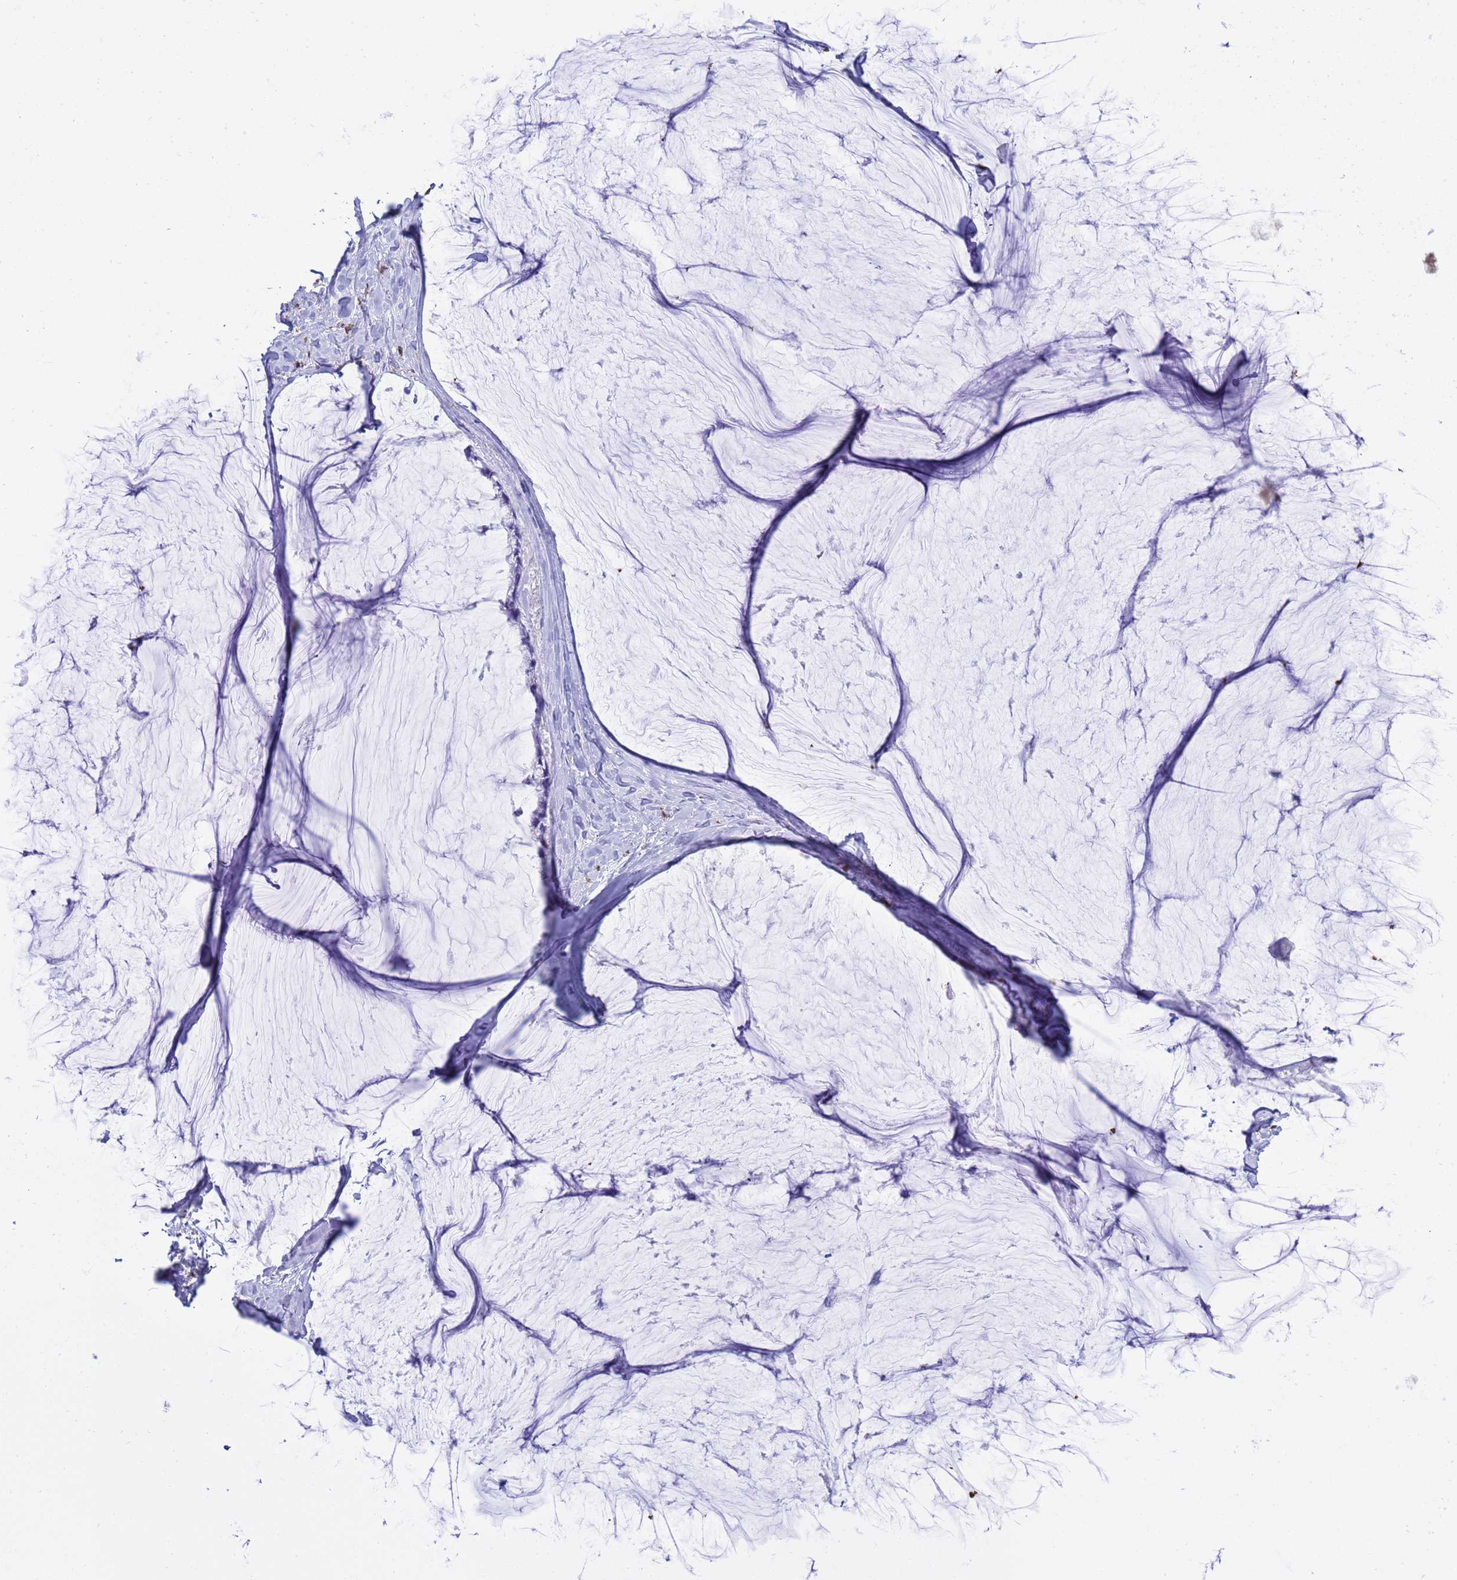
{"staining": {"intensity": "negative", "quantity": "none", "location": "none"}, "tissue": "ovarian cancer", "cell_type": "Tumor cells", "image_type": "cancer", "snomed": [{"axis": "morphology", "description": "Cystadenocarcinoma, mucinous, NOS"}, {"axis": "topography", "description": "Ovary"}], "caption": "Histopathology image shows no protein positivity in tumor cells of ovarian cancer (mucinous cystadenocarcinoma) tissue. (Immunohistochemistry (ihc), brightfield microscopy, high magnification).", "gene": "IRF5", "patient": {"sex": "female", "age": 39}}